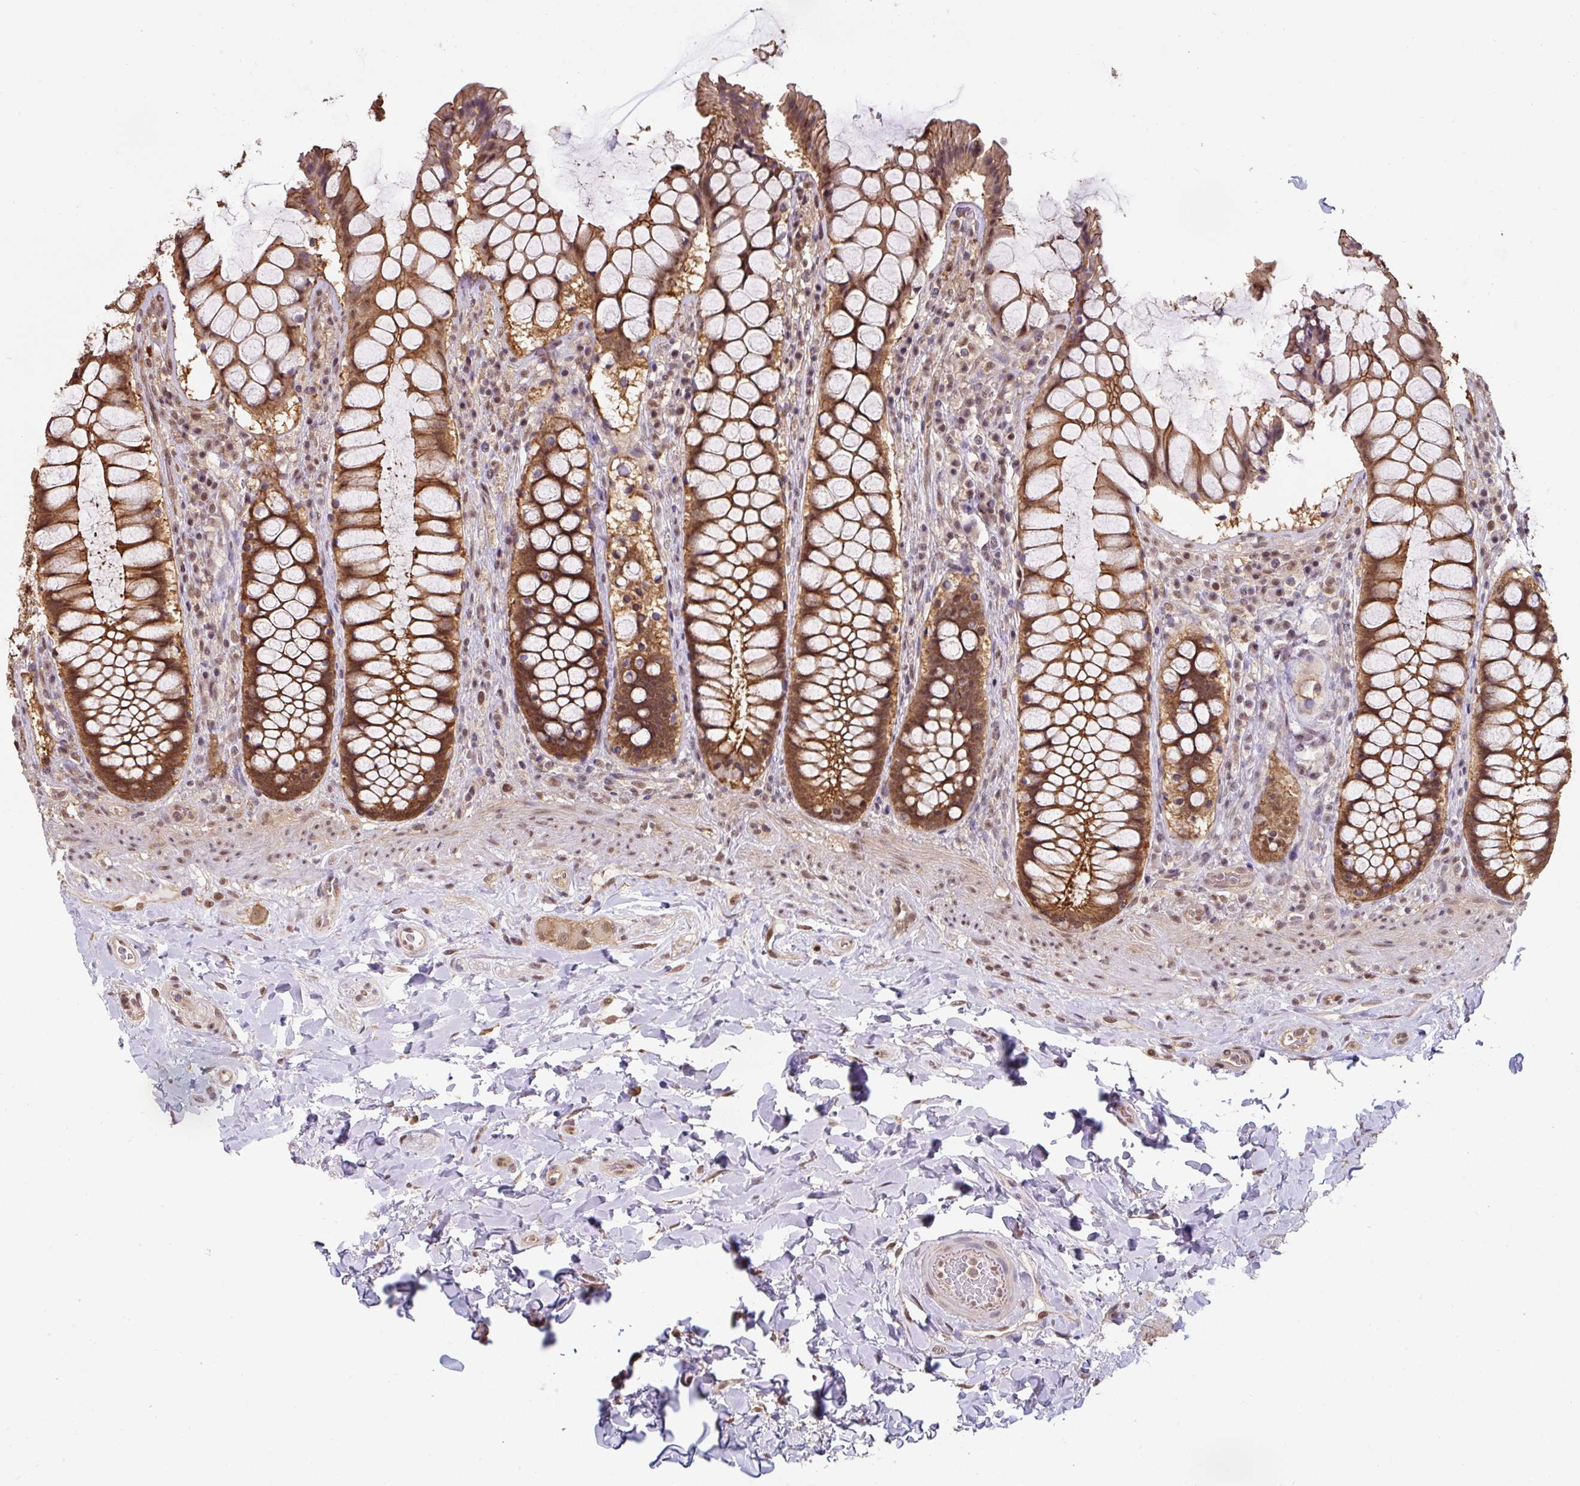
{"staining": {"intensity": "strong", "quantity": ">75%", "location": "cytoplasmic/membranous"}, "tissue": "rectum", "cell_type": "Glandular cells", "image_type": "normal", "snomed": [{"axis": "morphology", "description": "Normal tissue, NOS"}, {"axis": "topography", "description": "Rectum"}], "caption": "Benign rectum demonstrates strong cytoplasmic/membranous positivity in about >75% of glandular cells, visualized by immunohistochemistry. The staining is performed using DAB (3,3'-diaminobenzidine) brown chromogen to label protein expression. The nuclei are counter-stained blue using hematoxylin.", "gene": "ST13", "patient": {"sex": "female", "age": 58}}